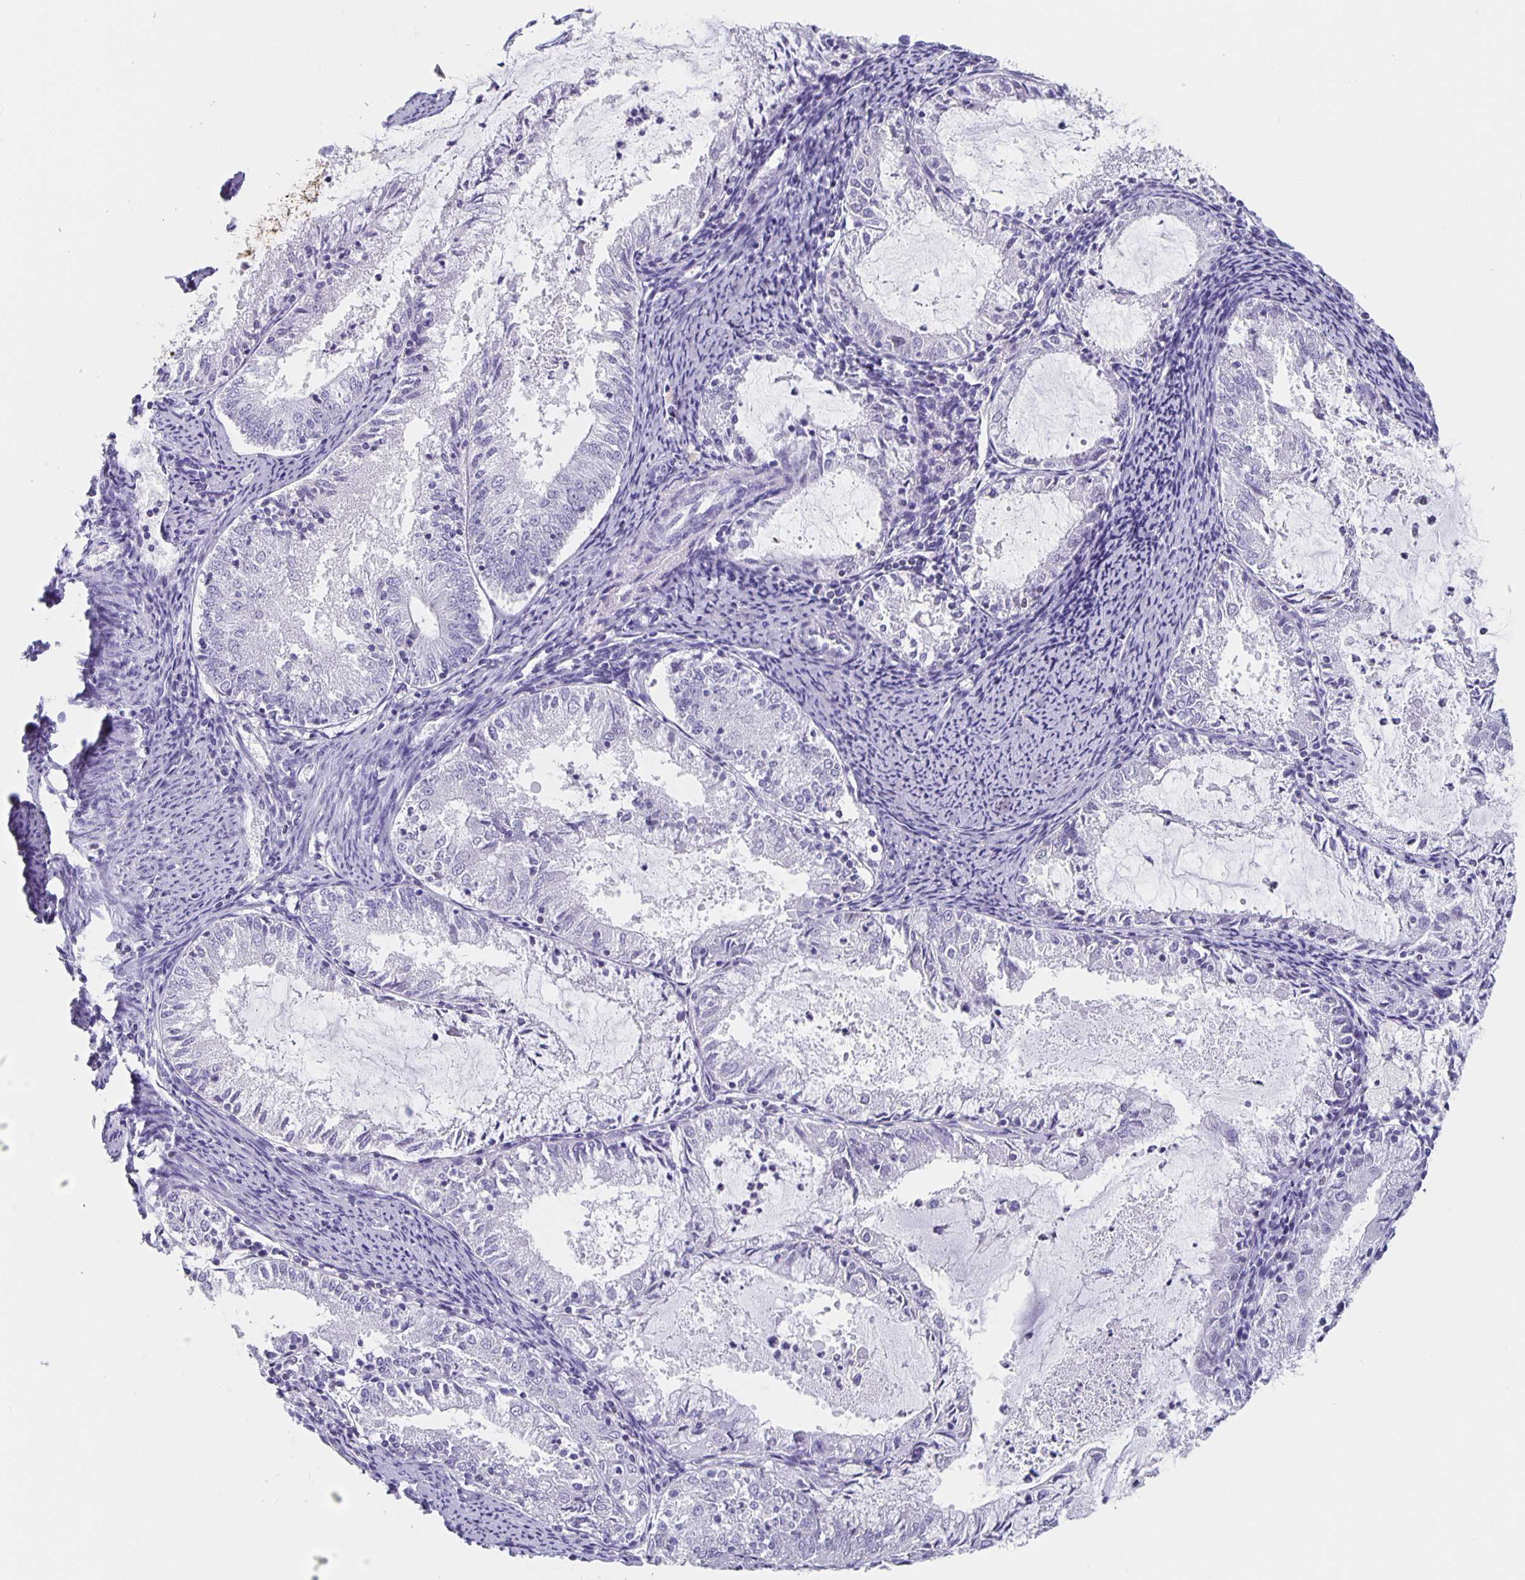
{"staining": {"intensity": "negative", "quantity": "none", "location": "none"}, "tissue": "endometrial cancer", "cell_type": "Tumor cells", "image_type": "cancer", "snomed": [{"axis": "morphology", "description": "Adenocarcinoma, NOS"}, {"axis": "topography", "description": "Endometrium"}], "caption": "A high-resolution micrograph shows immunohistochemistry staining of endometrial cancer, which exhibits no significant expression in tumor cells.", "gene": "SATB2", "patient": {"sex": "female", "age": 57}}